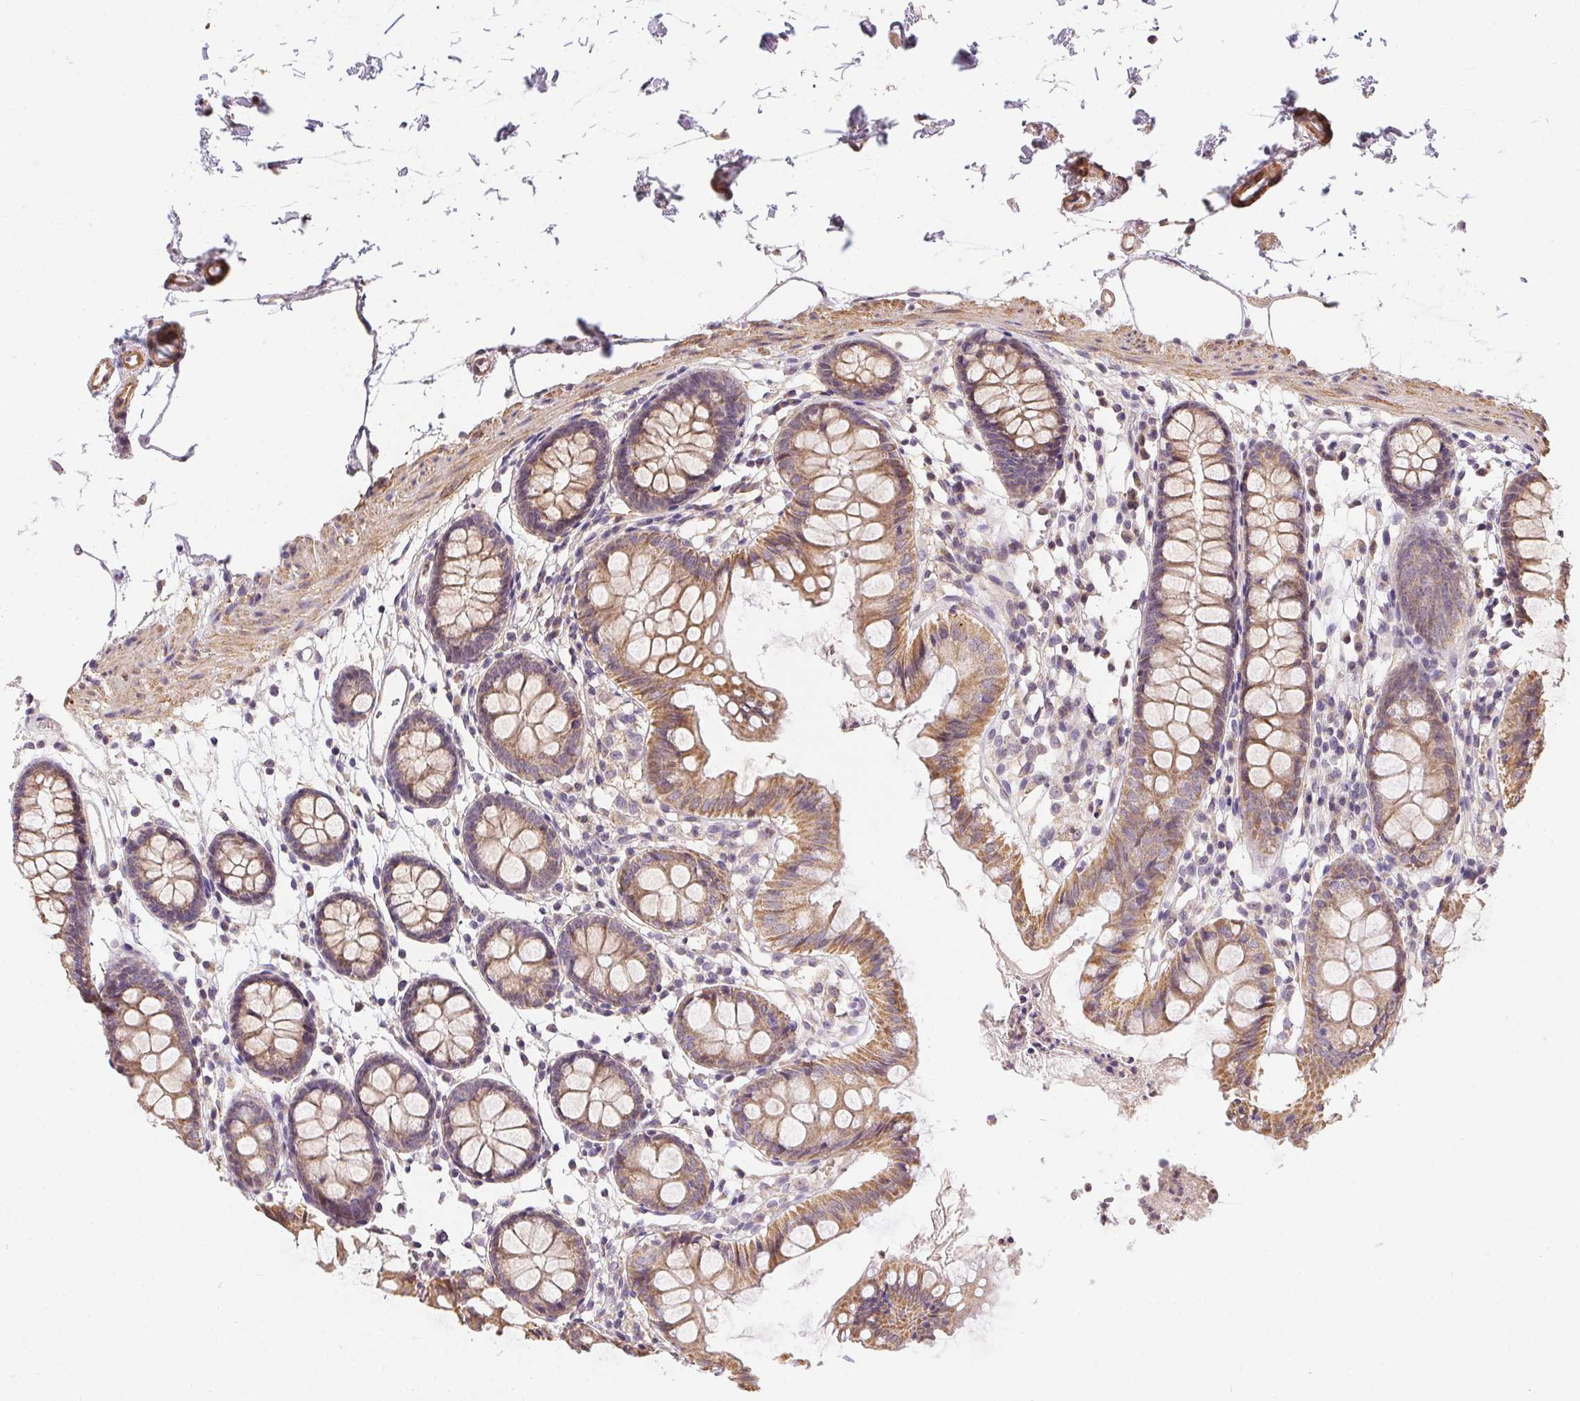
{"staining": {"intensity": "weak", "quantity": "25%-75%", "location": "cytoplasmic/membranous"}, "tissue": "colon", "cell_type": "Endothelial cells", "image_type": "normal", "snomed": [{"axis": "morphology", "description": "Normal tissue, NOS"}, {"axis": "topography", "description": "Colon"}], "caption": "The micrograph exhibits a brown stain indicating the presence of a protein in the cytoplasmic/membranous of endothelial cells in colon.", "gene": "REV3L", "patient": {"sex": "female", "age": 84}}